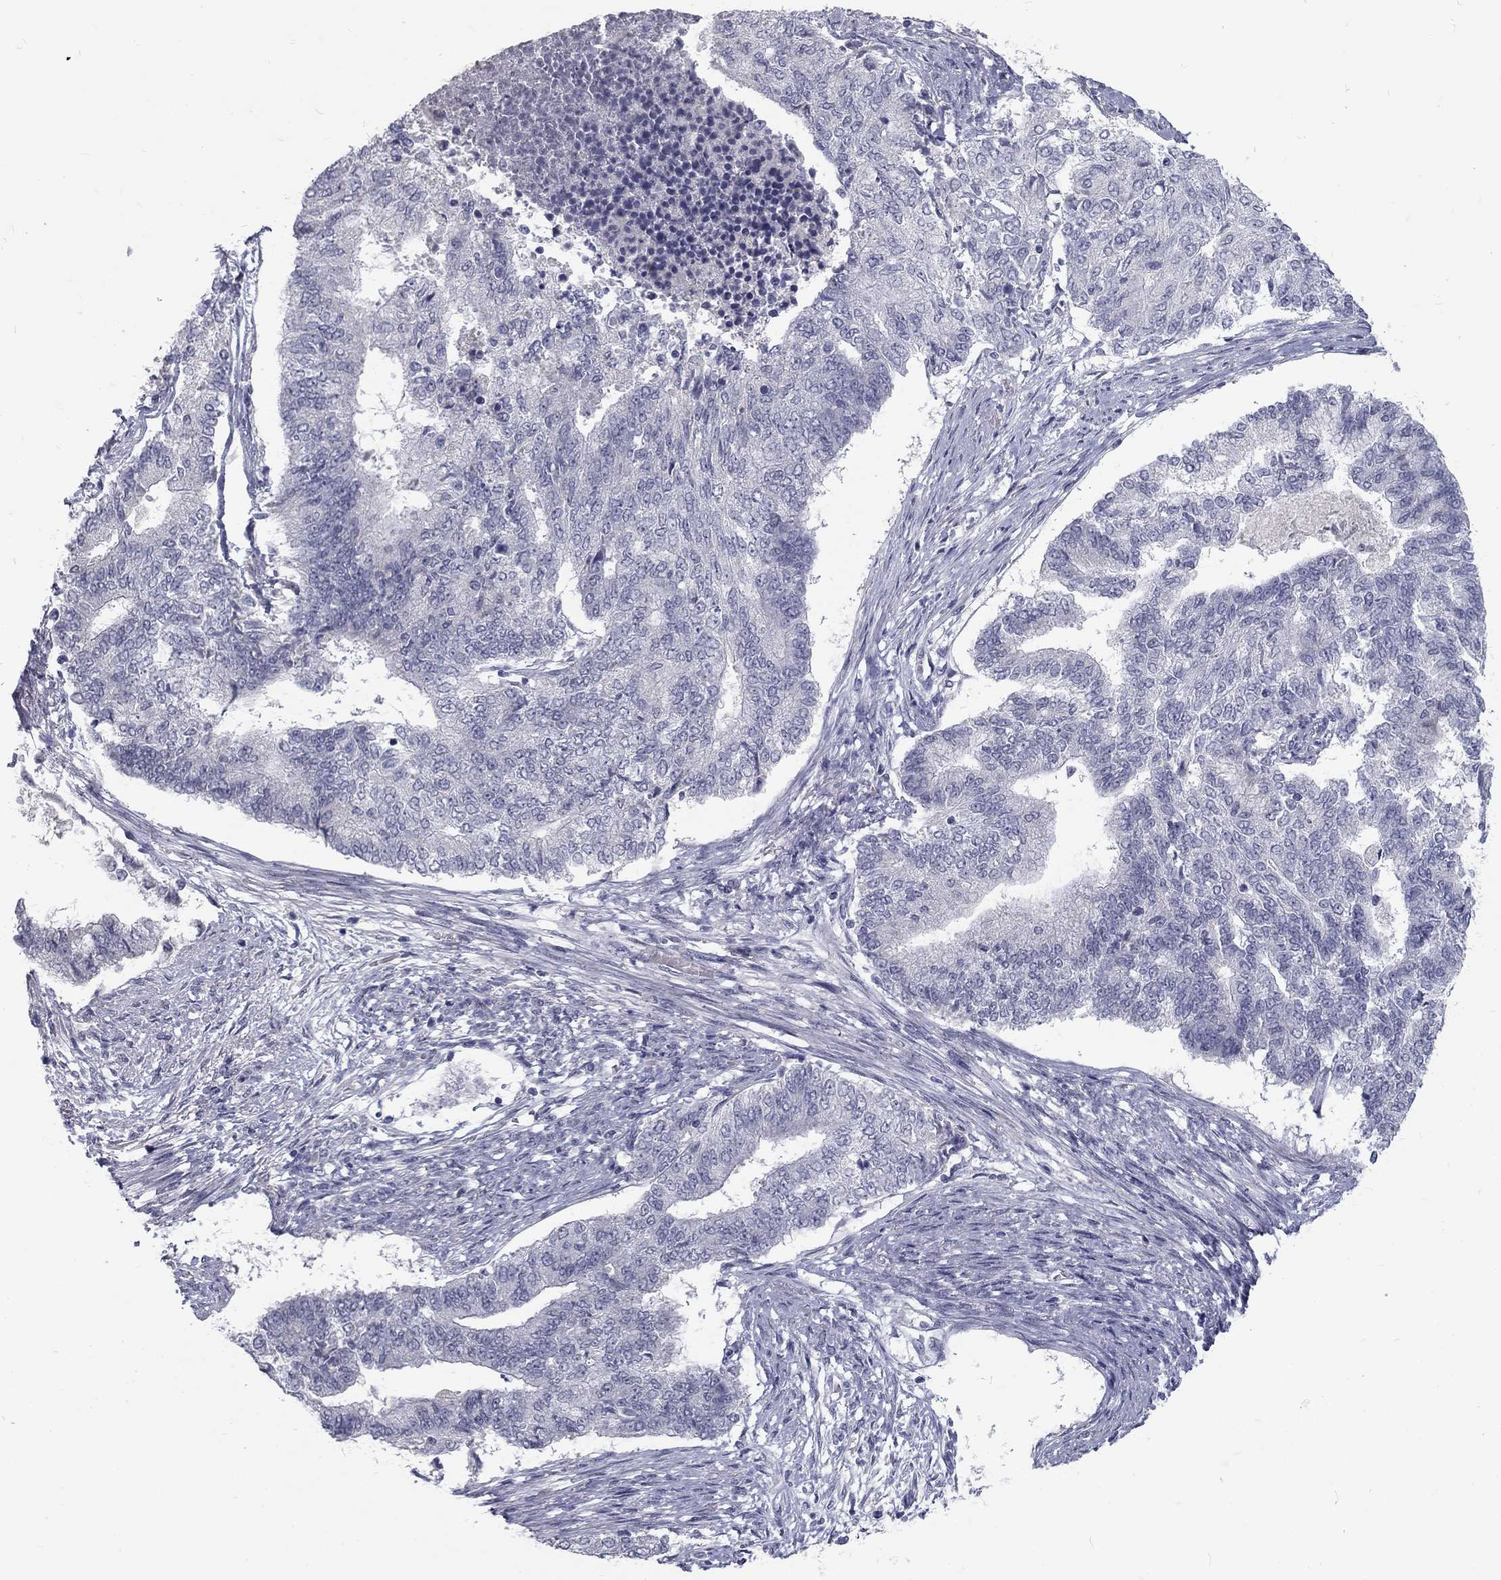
{"staining": {"intensity": "negative", "quantity": "none", "location": "none"}, "tissue": "endometrial cancer", "cell_type": "Tumor cells", "image_type": "cancer", "snomed": [{"axis": "morphology", "description": "Adenocarcinoma, NOS"}, {"axis": "topography", "description": "Endometrium"}], "caption": "IHC image of endometrial cancer stained for a protein (brown), which displays no expression in tumor cells. Nuclei are stained in blue.", "gene": "NOS1", "patient": {"sex": "female", "age": 65}}